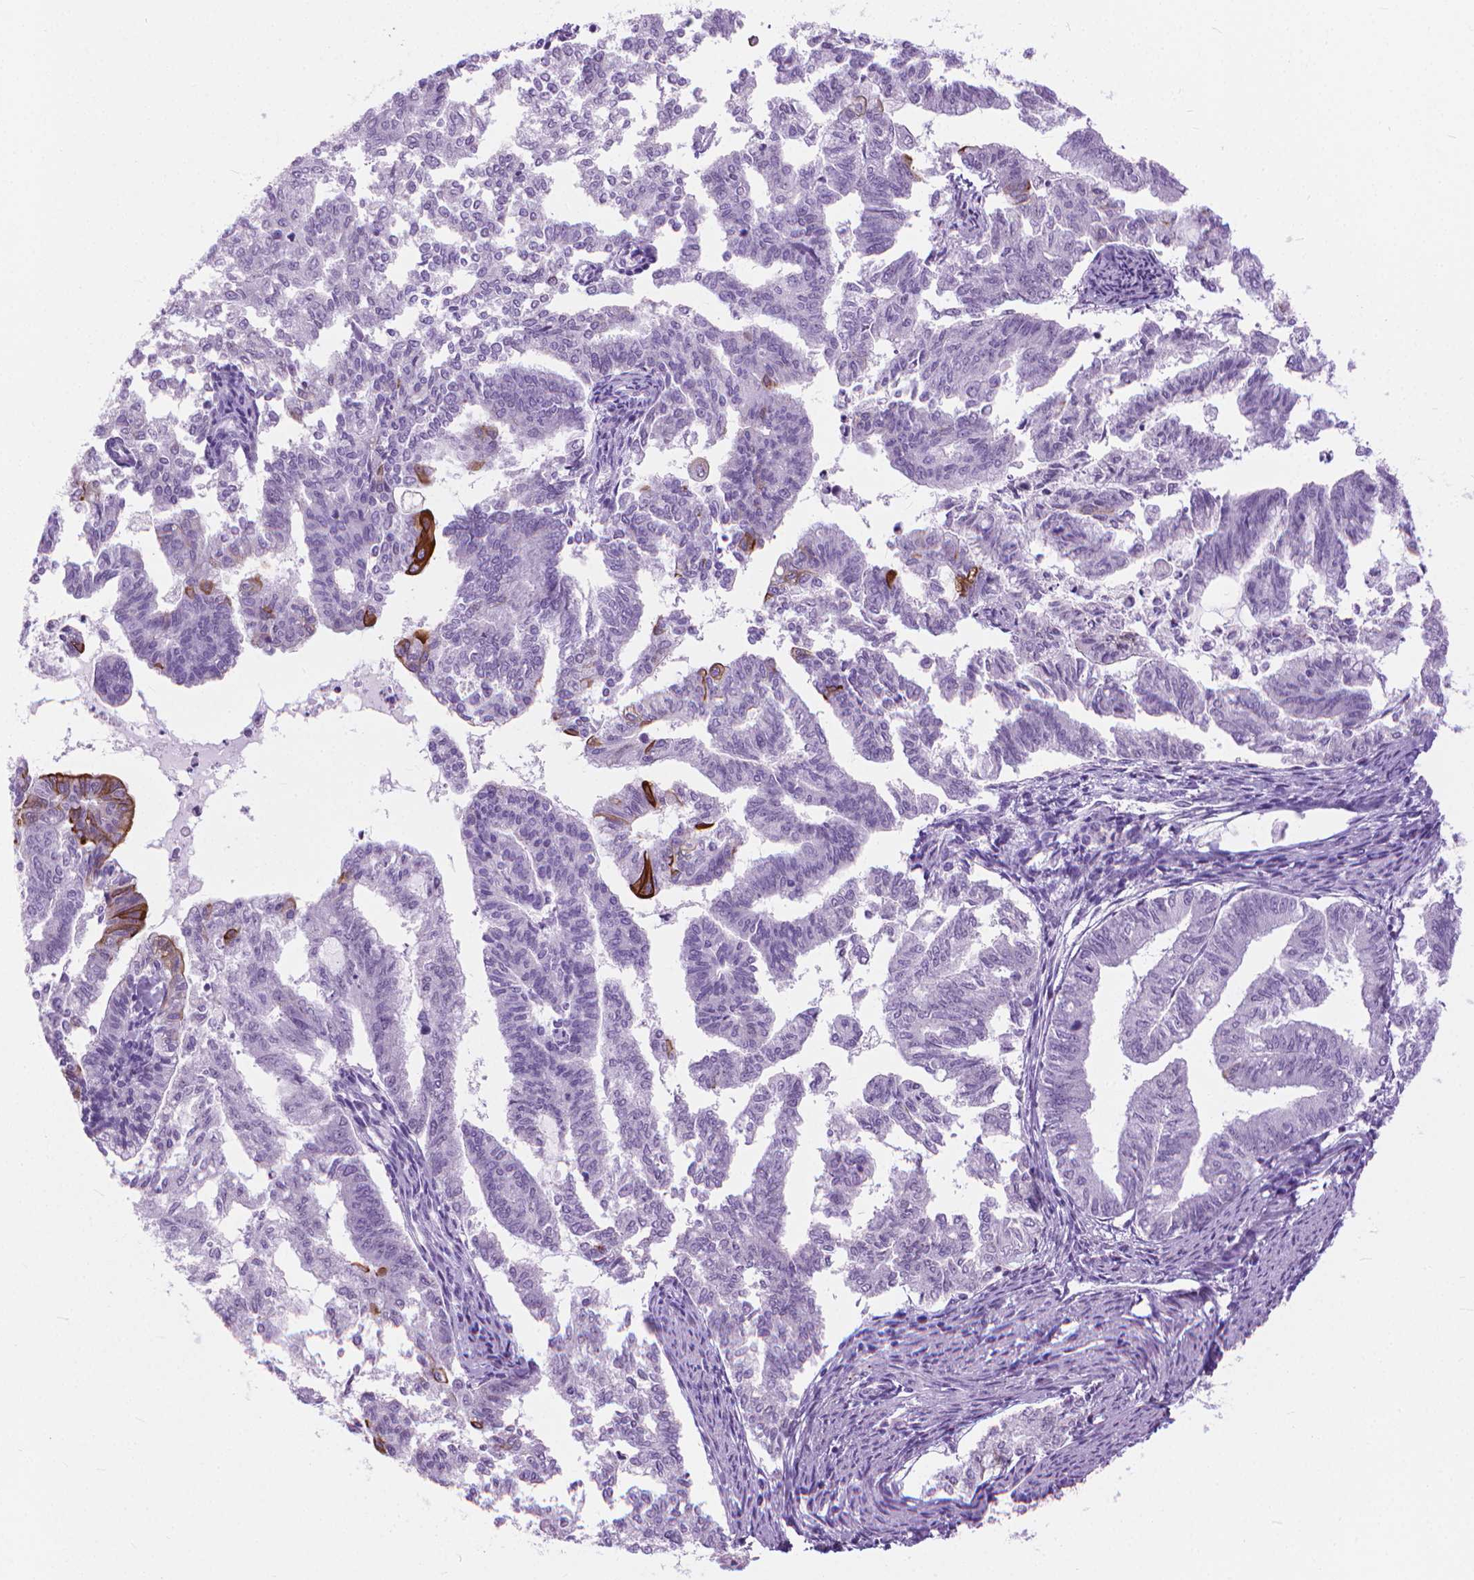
{"staining": {"intensity": "strong", "quantity": "<25%", "location": "cytoplasmic/membranous"}, "tissue": "endometrial cancer", "cell_type": "Tumor cells", "image_type": "cancer", "snomed": [{"axis": "morphology", "description": "Adenocarcinoma, NOS"}, {"axis": "topography", "description": "Endometrium"}], "caption": "Strong cytoplasmic/membranous expression for a protein is present in approximately <25% of tumor cells of adenocarcinoma (endometrial) using IHC.", "gene": "HTR2B", "patient": {"sex": "female", "age": 79}}